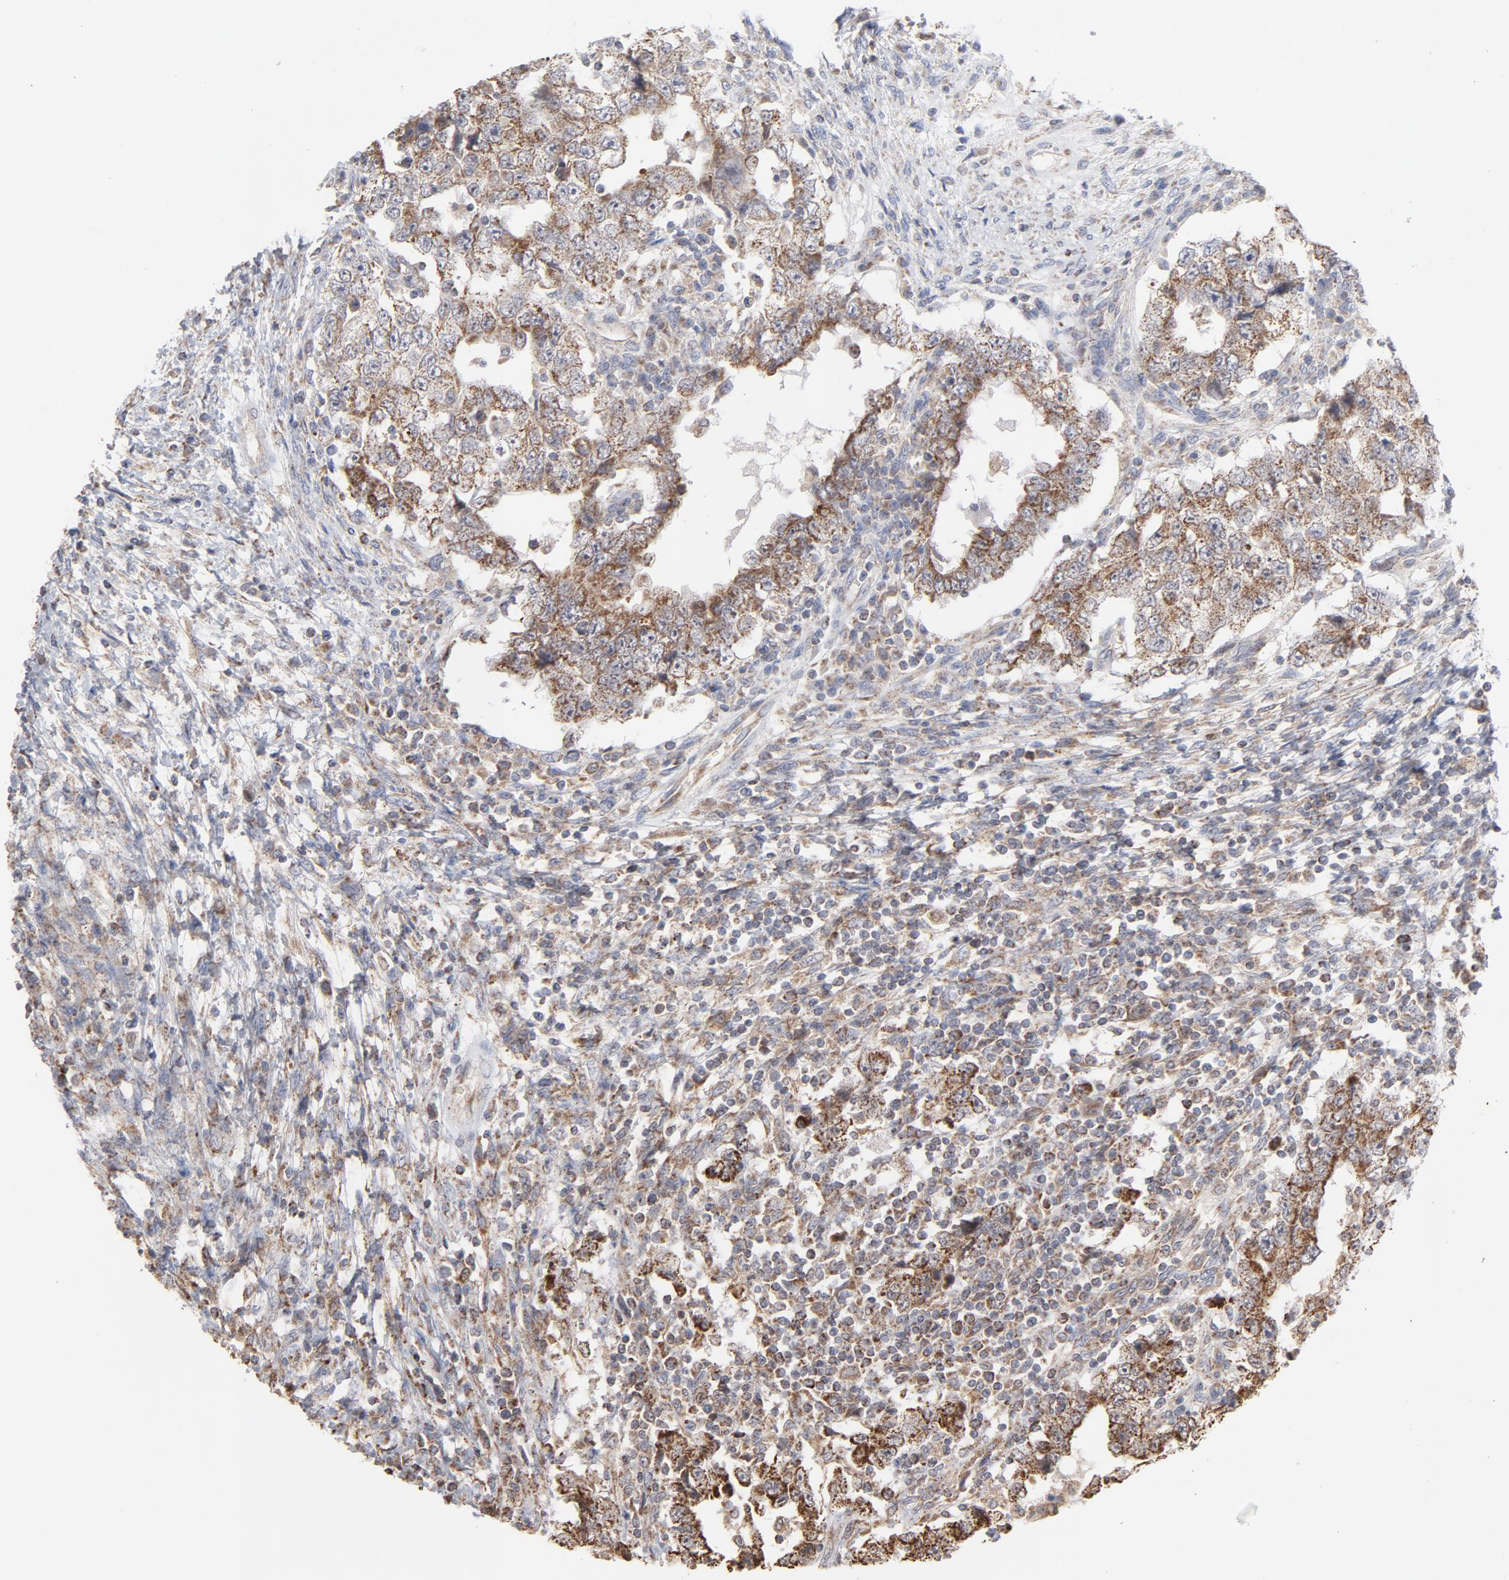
{"staining": {"intensity": "moderate", "quantity": ">75%", "location": "cytoplasmic/membranous"}, "tissue": "testis cancer", "cell_type": "Tumor cells", "image_type": "cancer", "snomed": [{"axis": "morphology", "description": "Carcinoma, Embryonal, NOS"}, {"axis": "topography", "description": "Testis"}], "caption": "High-magnification brightfield microscopy of embryonal carcinoma (testis) stained with DAB (brown) and counterstained with hematoxylin (blue). tumor cells exhibit moderate cytoplasmic/membranous staining is seen in approximately>75% of cells. (Stains: DAB in brown, nuclei in blue, Microscopy: brightfield microscopy at high magnification).", "gene": "PPFIBP2", "patient": {"sex": "male", "age": 26}}